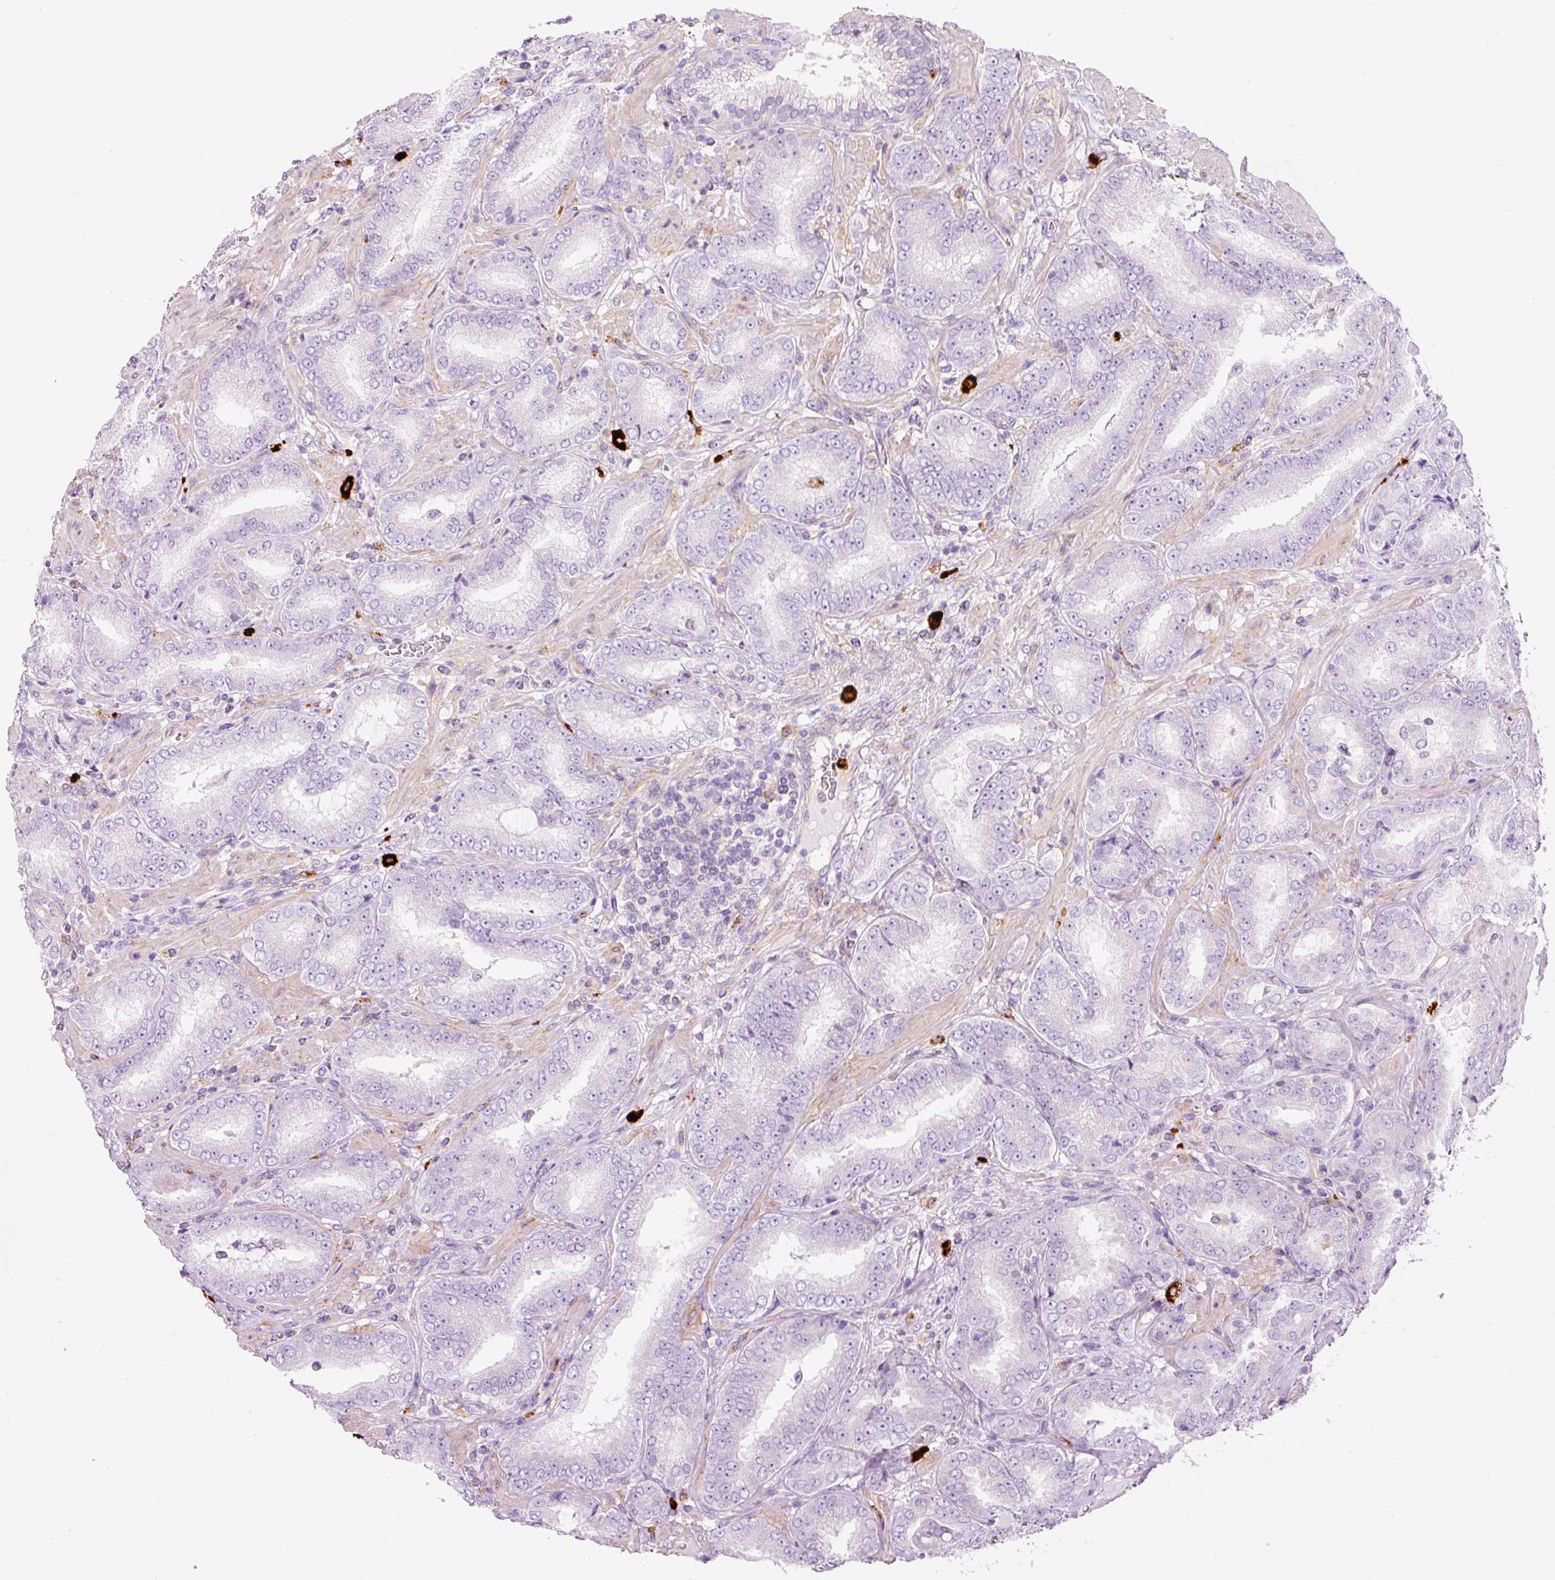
{"staining": {"intensity": "negative", "quantity": "none", "location": "none"}, "tissue": "prostate cancer", "cell_type": "Tumor cells", "image_type": "cancer", "snomed": [{"axis": "morphology", "description": "Adenocarcinoma, High grade"}, {"axis": "topography", "description": "Prostate"}], "caption": "Prostate cancer was stained to show a protein in brown. There is no significant staining in tumor cells.", "gene": "MAP3K3", "patient": {"sex": "male", "age": 72}}